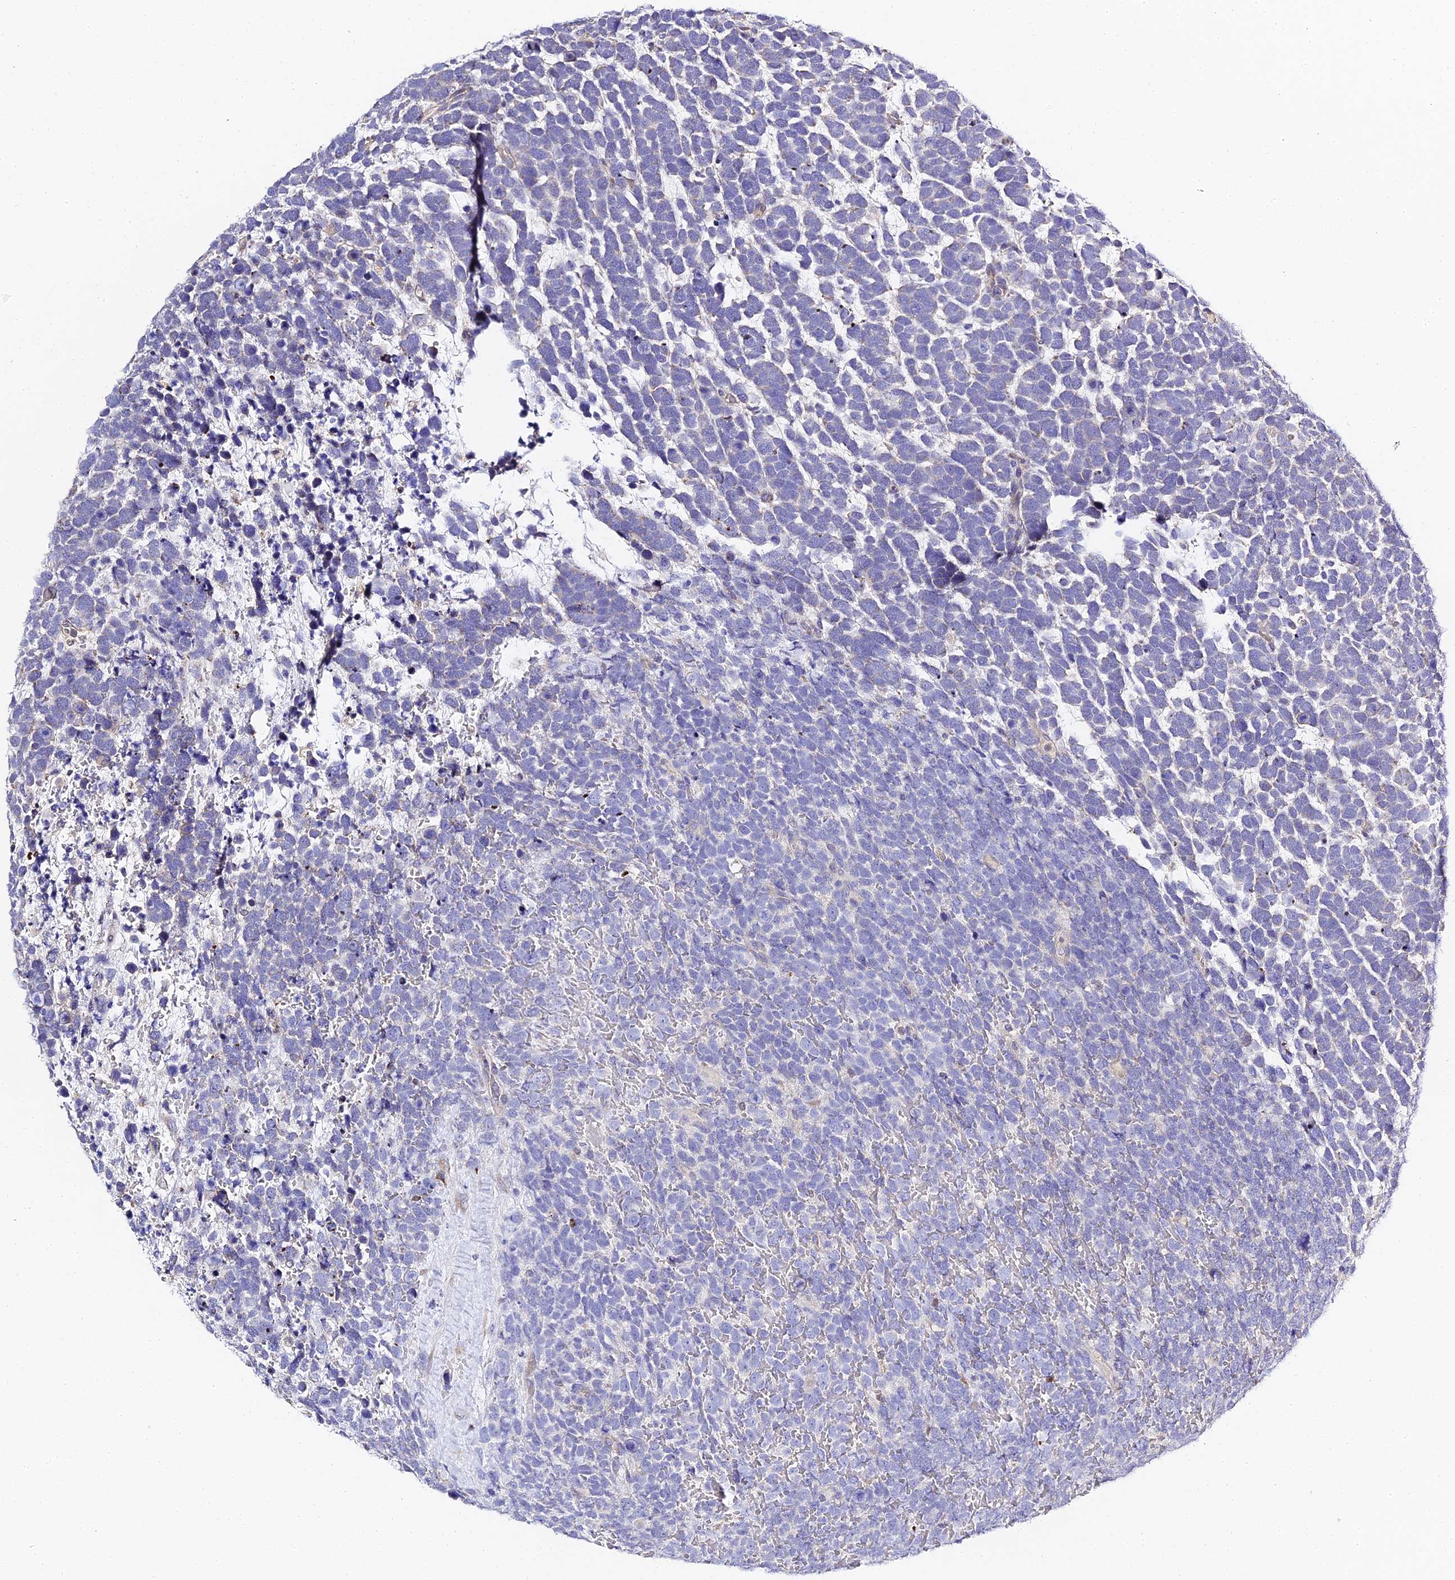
{"staining": {"intensity": "negative", "quantity": "none", "location": "none"}, "tissue": "urothelial cancer", "cell_type": "Tumor cells", "image_type": "cancer", "snomed": [{"axis": "morphology", "description": "Urothelial carcinoma, High grade"}, {"axis": "topography", "description": "Urinary bladder"}], "caption": "Protein analysis of urothelial carcinoma (high-grade) reveals no significant expression in tumor cells.", "gene": "SERP1", "patient": {"sex": "female", "age": 82}}